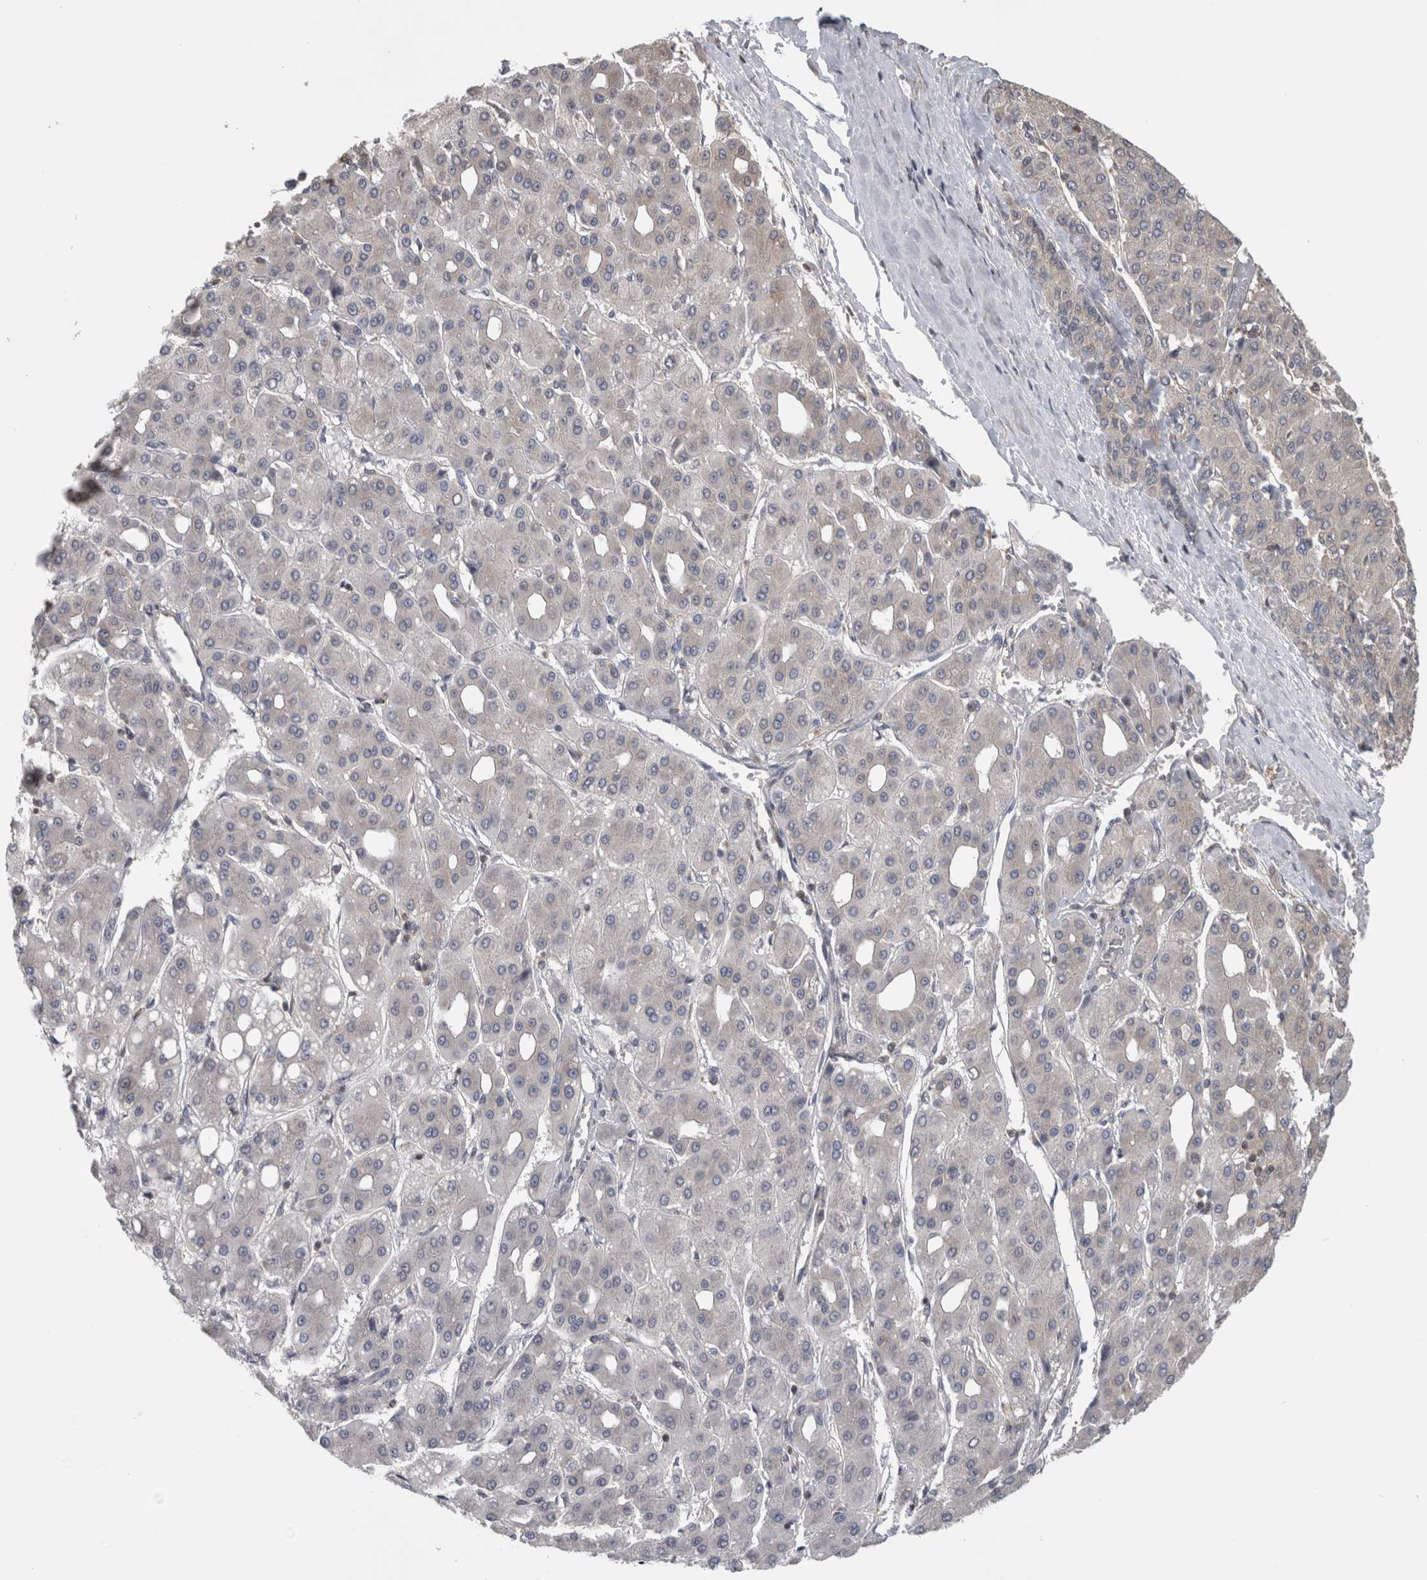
{"staining": {"intensity": "negative", "quantity": "none", "location": "none"}, "tissue": "liver cancer", "cell_type": "Tumor cells", "image_type": "cancer", "snomed": [{"axis": "morphology", "description": "Carcinoma, Hepatocellular, NOS"}, {"axis": "topography", "description": "Liver"}], "caption": "High magnification brightfield microscopy of hepatocellular carcinoma (liver) stained with DAB (3,3'-diaminobenzidine) (brown) and counterstained with hematoxylin (blue): tumor cells show no significant staining. (Stains: DAB (3,3'-diaminobenzidine) immunohistochemistry (IHC) with hematoxylin counter stain, Microscopy: brightfield microscopy at high magnification).", "gene": "ATXN2", "patient": {"sex": "male", "age": 65}}